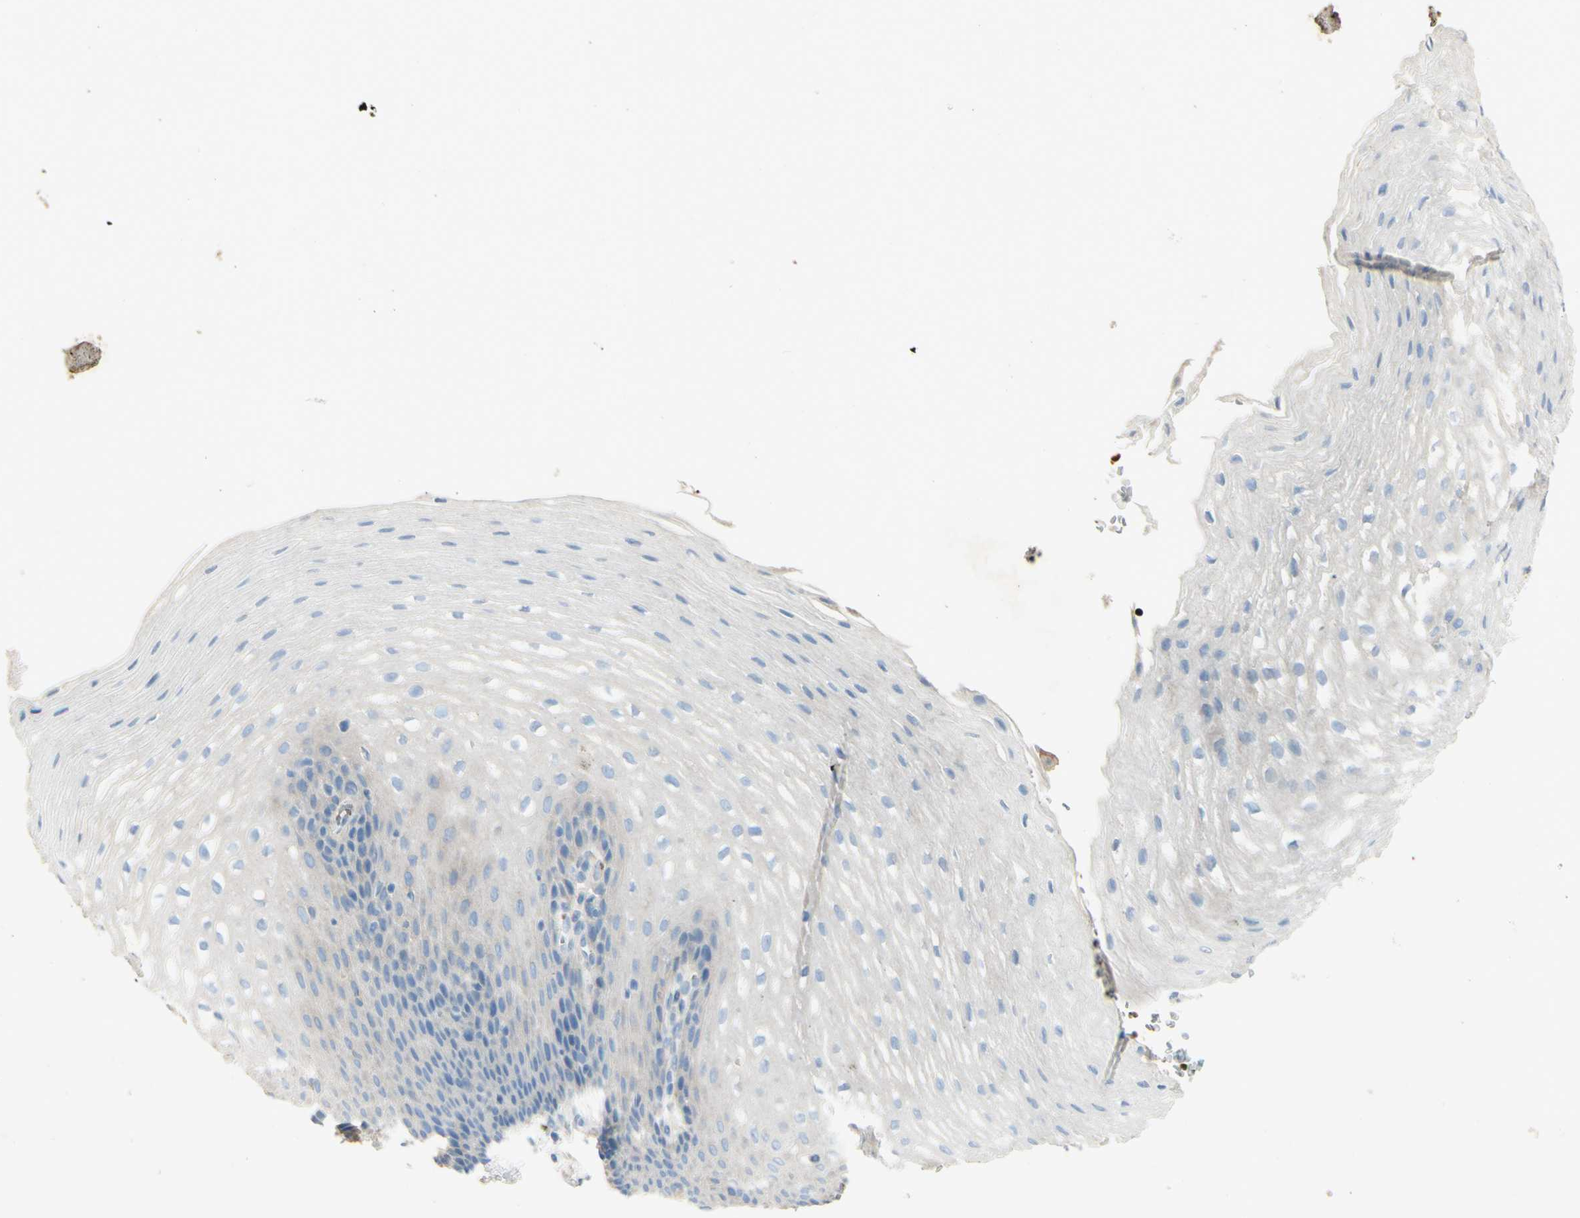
{"staining": {"intensity": "negative", "quantity": "none", "location": "none"}, "tissue": "esophagus", "cell_type": "Squamous epithelial cells", "image_type": "normal", "snomed": [{"axis": "morphology", "description": "Normal tissue, NOS"}, {"axis": "topography", "description": "Esophagus"}], "caption": "A high-resolution micrograph shows immunohistochemistry staining of unremarkable esophagus, which shows no significant expression in squamous epithelial cells.", "gene": "GAN", "patient": {"sex": "male", "age": 48}}